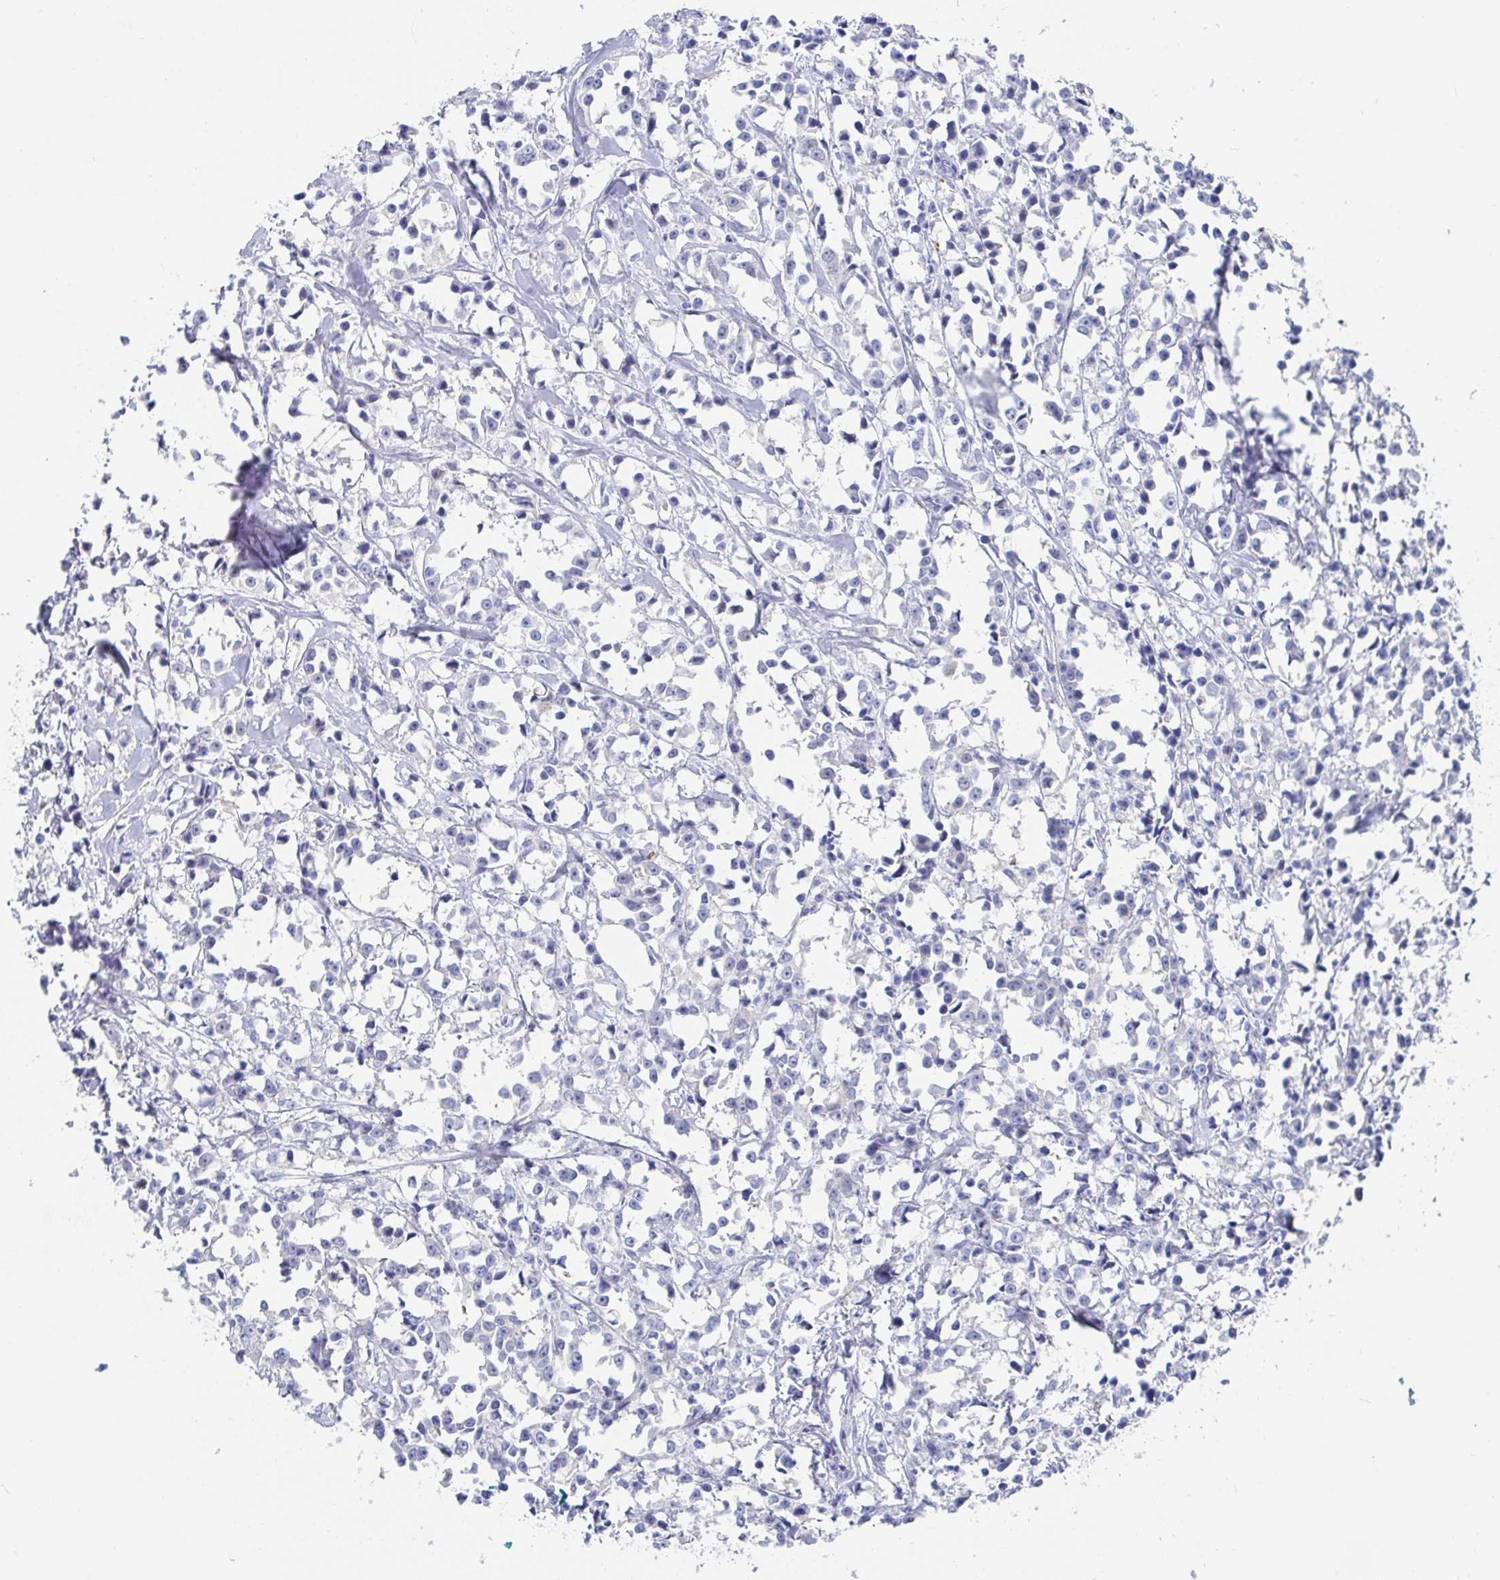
{"staining": {"intensity": "negative", "quantity": "none", "location": "none"}, "tissue": "breast cancer", "cell_type": "Tumor cells", "image_type": "cancer", "snomed": [{"axis": "morphology", "description": "Duct carcinoma"}, {"axis": "topography", "description": "Breast"}], "caption": "The photomicrograph shows no significant staining in tumor cells of breast infiltrating ductal carcinoma.", "gene": "PACSIN1", "patient": {"sex": "female", "age": 80}}